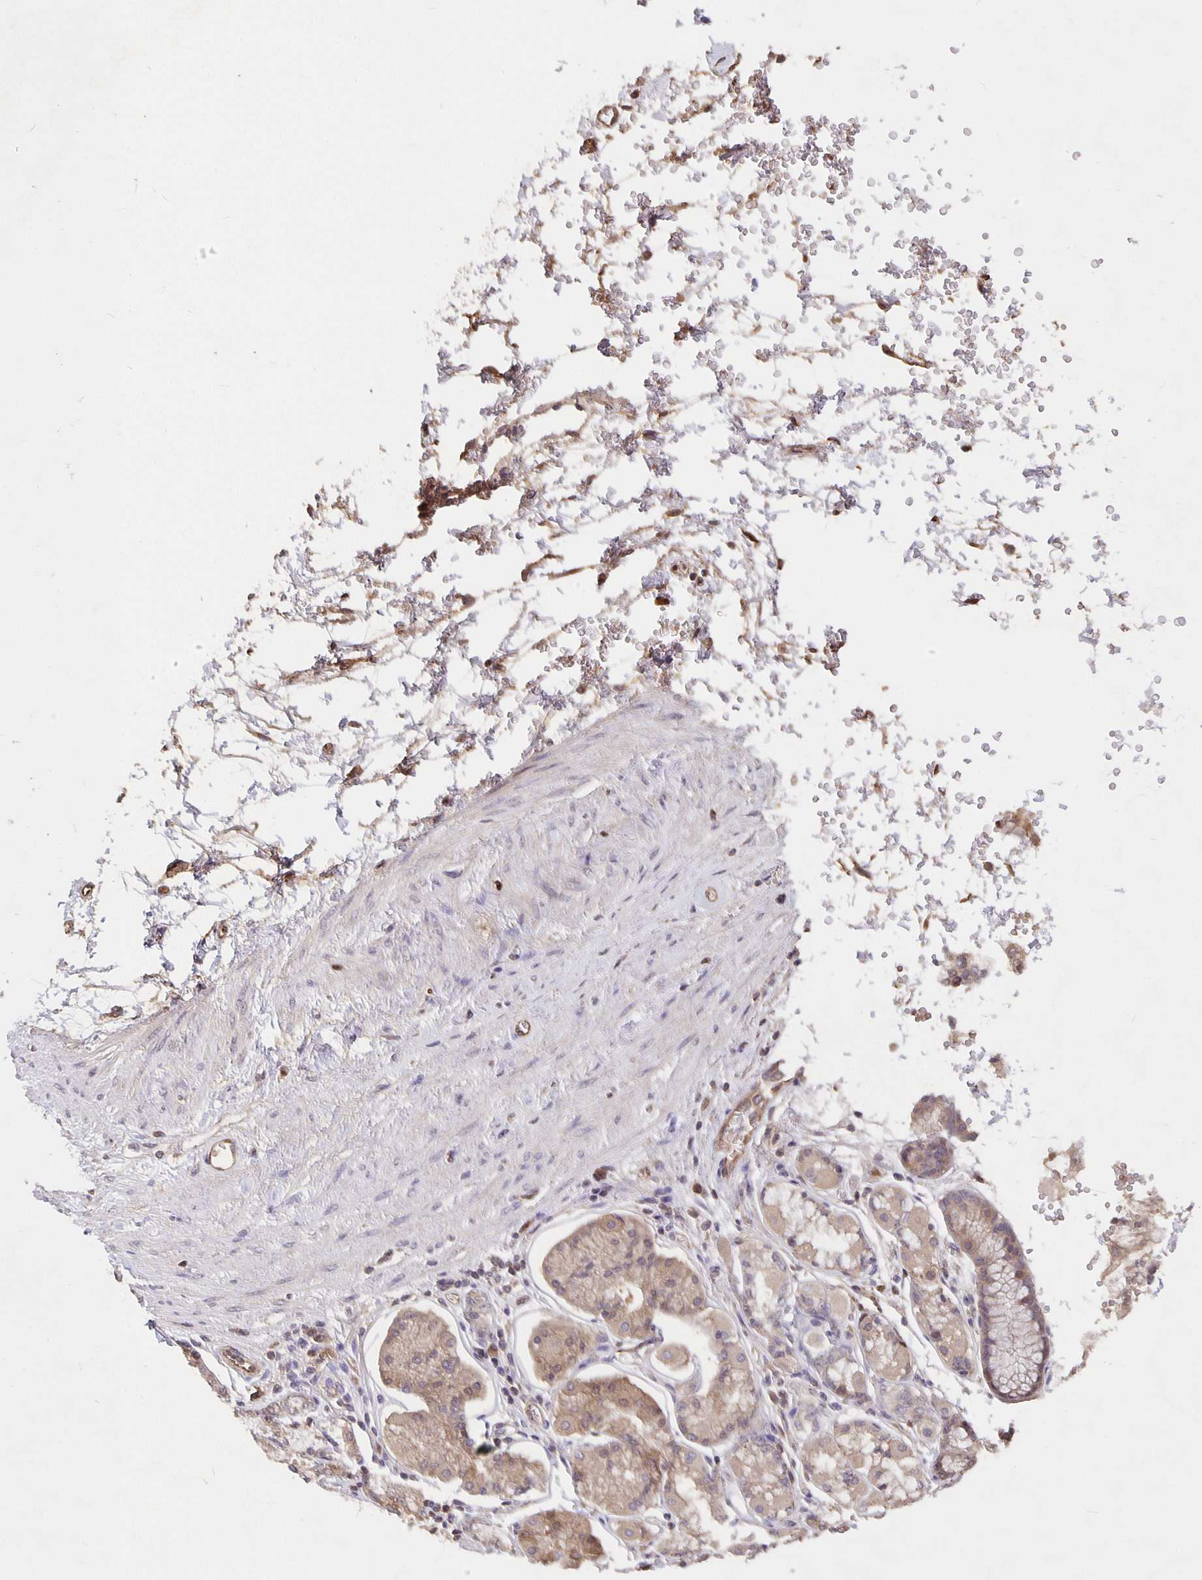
{"staining": {"intensity": "weak", "quantity": ">75%", "location": "cytoplasmic/membranous"}, "tissue": "stomach", "cell_type": "Glandular cells", "image_type": "normal", "snomed": [{"axis": "morphology", "description": "Normal tissue, NOS"}, {"axis": "topography", "description": "Stomach"}, {"axis": "topography", "description": "Stomach, lower"}], "caption": "A micrograph of human stomach stained for a protein exhibits weak cytoplasmic/membranous brown staining in glandular cells.", "gene": "NOG", "patient": {"sex": "male", "age": 76}}